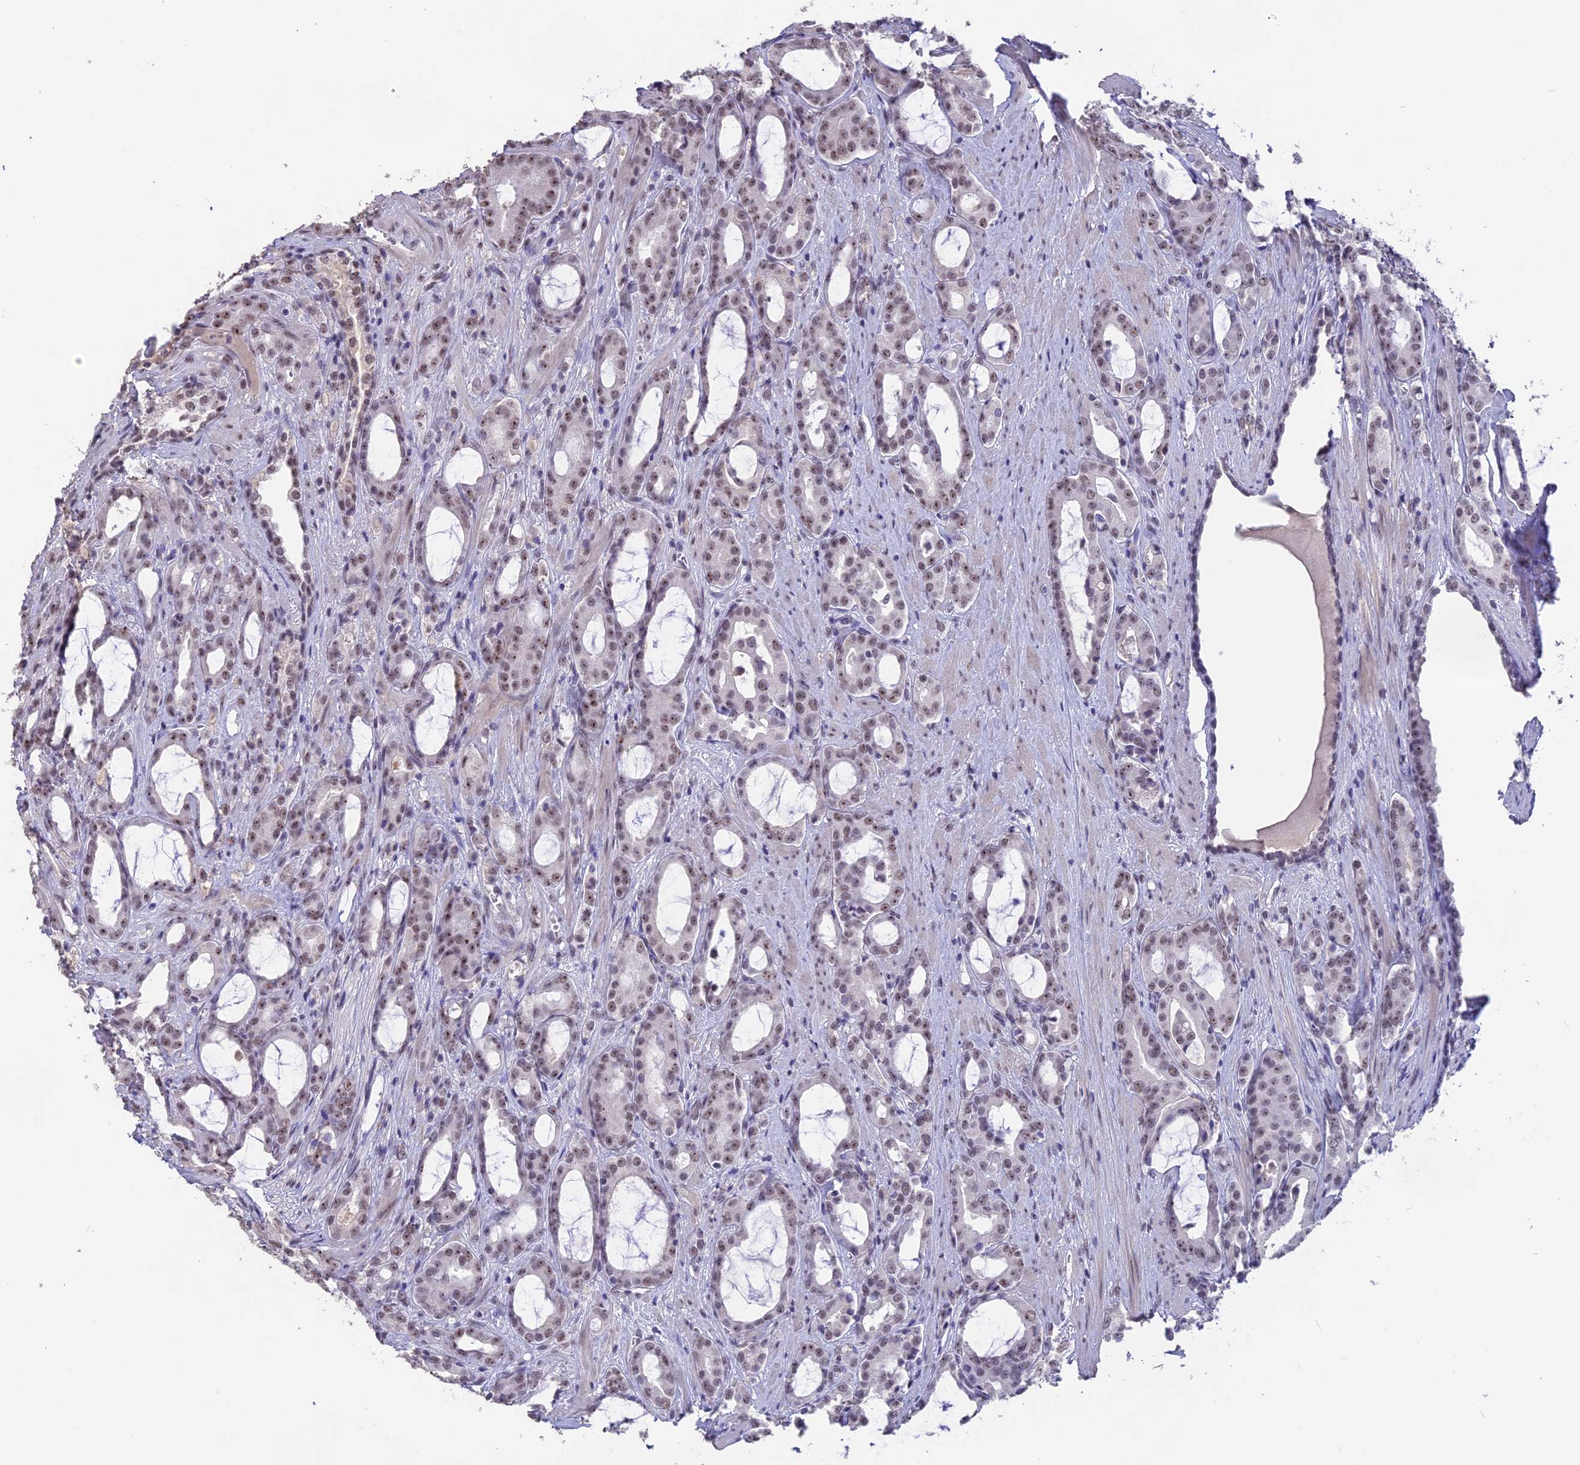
{"staining": {"intensity": "weak", "quantity": ">75%", "location": "nuclear"}, "tissue": "prostate cancer", "cell_type": "Tumor cells", "image_type": "cancer", "snomed": [{"axis": "morphology", "description": "Adenocarcinoma, High grade"}, {"axis": "topography", "description": "Prostate"}], "caption": "Prostate adenocarcinoma (high-grade) was stained to show a protein in brown. There is low levels of weak nuclear expression in approximately >75% of tumor cells. (Stains: DAB (3,3'-diaminobenzidine) in brown, nuclei in blue, Microscopy: brightfield microscopy at high magnification).", "gene": "SETD2", "patient": {"sex": "male", "age": 72}}